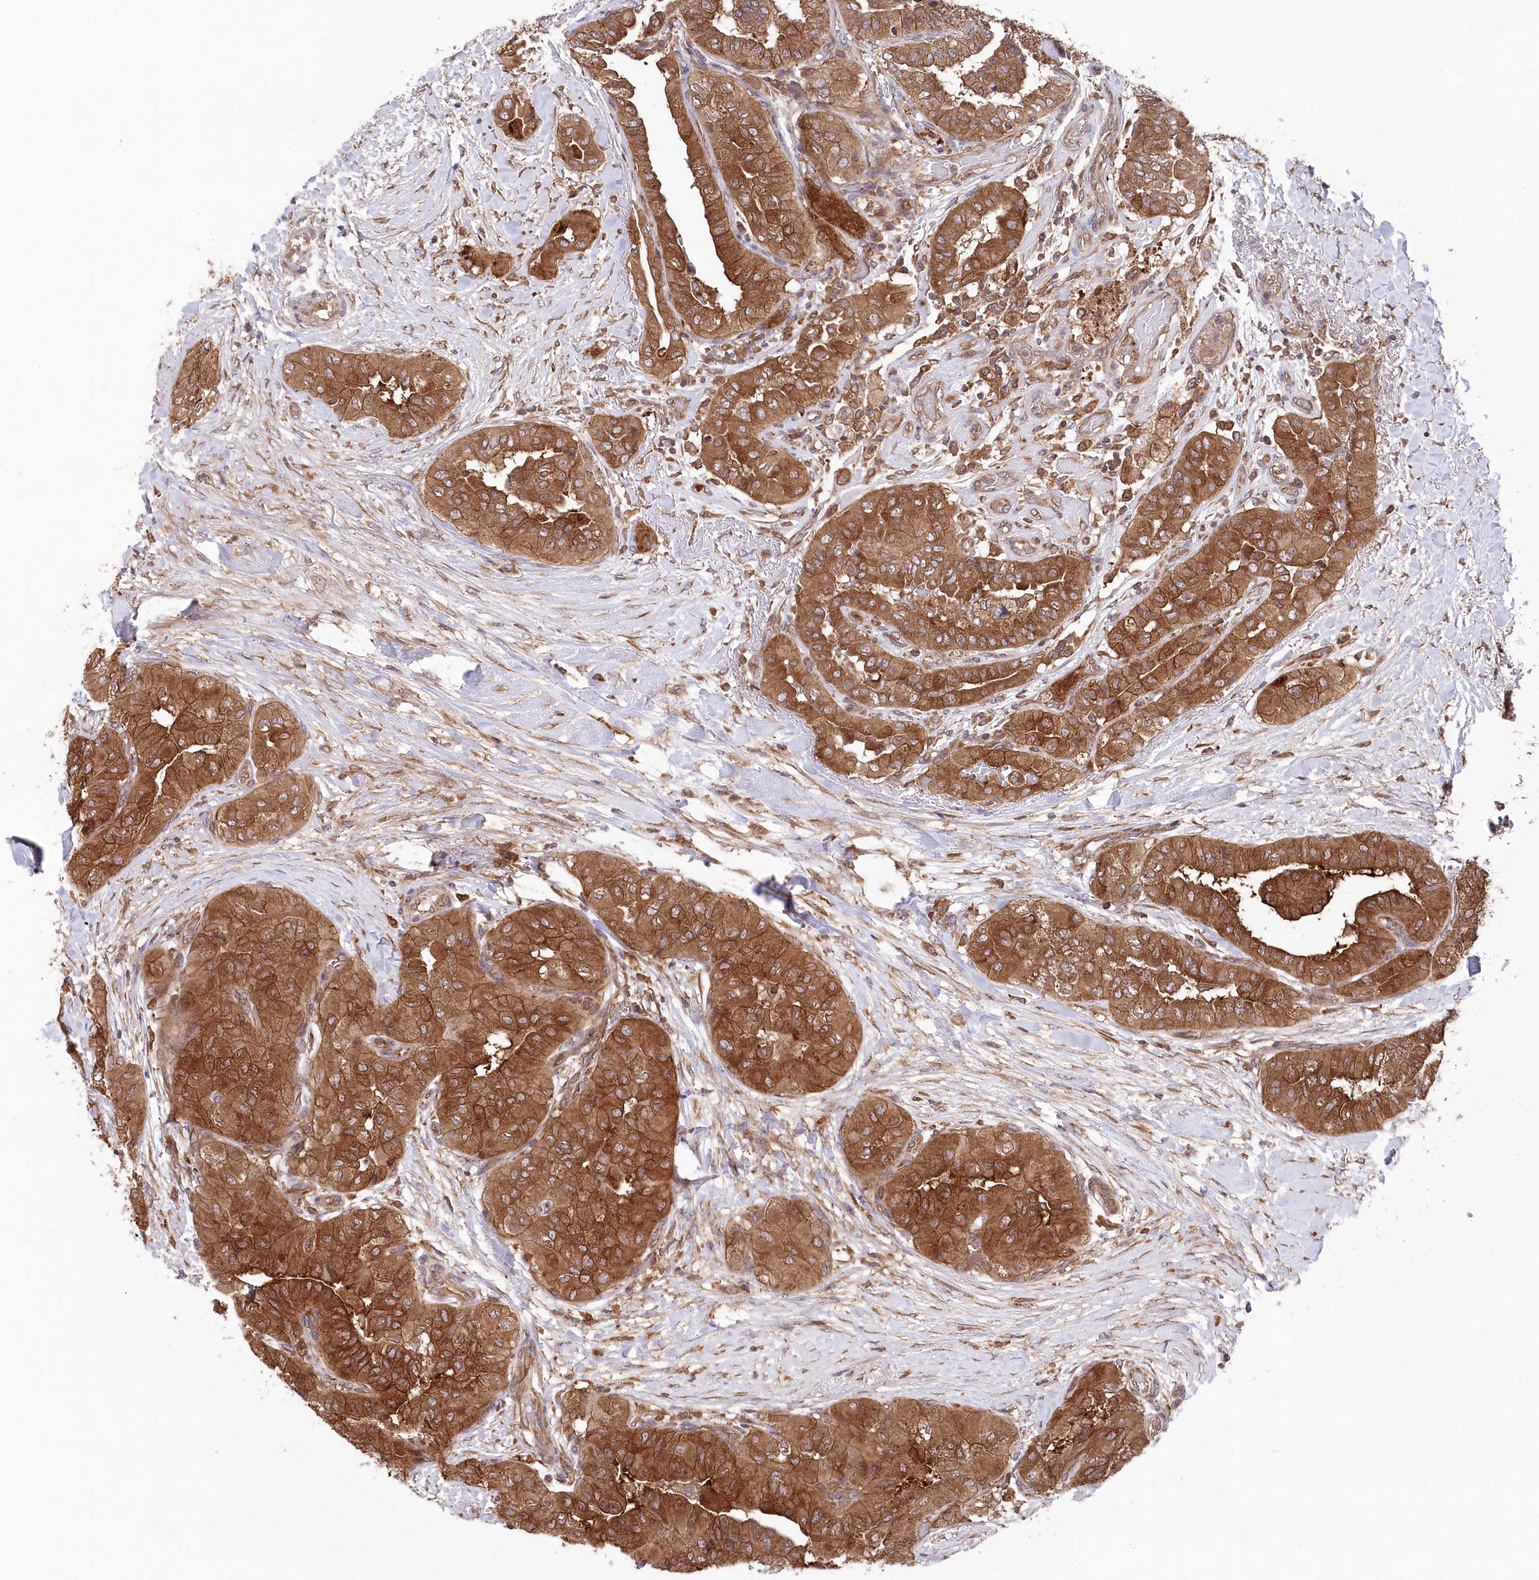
{"staining": {"intensity": "moderate", "quantity": ">75%", "location": "cytoplasmic/membranous"}, "tissue": "thyroid cancer", "cell_type": "Tumor cells", "image_type": "cancer", "snomed": [{"axis": "morphology", "description": "Papillary adenocarcinoma, NOS"}, {"axis": "topography", "description": "Thyroid gland"}], "caption": "Immunohistochemistry (IHC) (DAB (3,3'-diaminobenzidine)) staining of human papillary adenocarcinoma (thyroid) demonstrates moderate cytoplasmic/membranous protein positivity in approximately >75% of tumor cells.", "gene": "PPP1R21", "patient": {"sex": "female", "age": 59}}